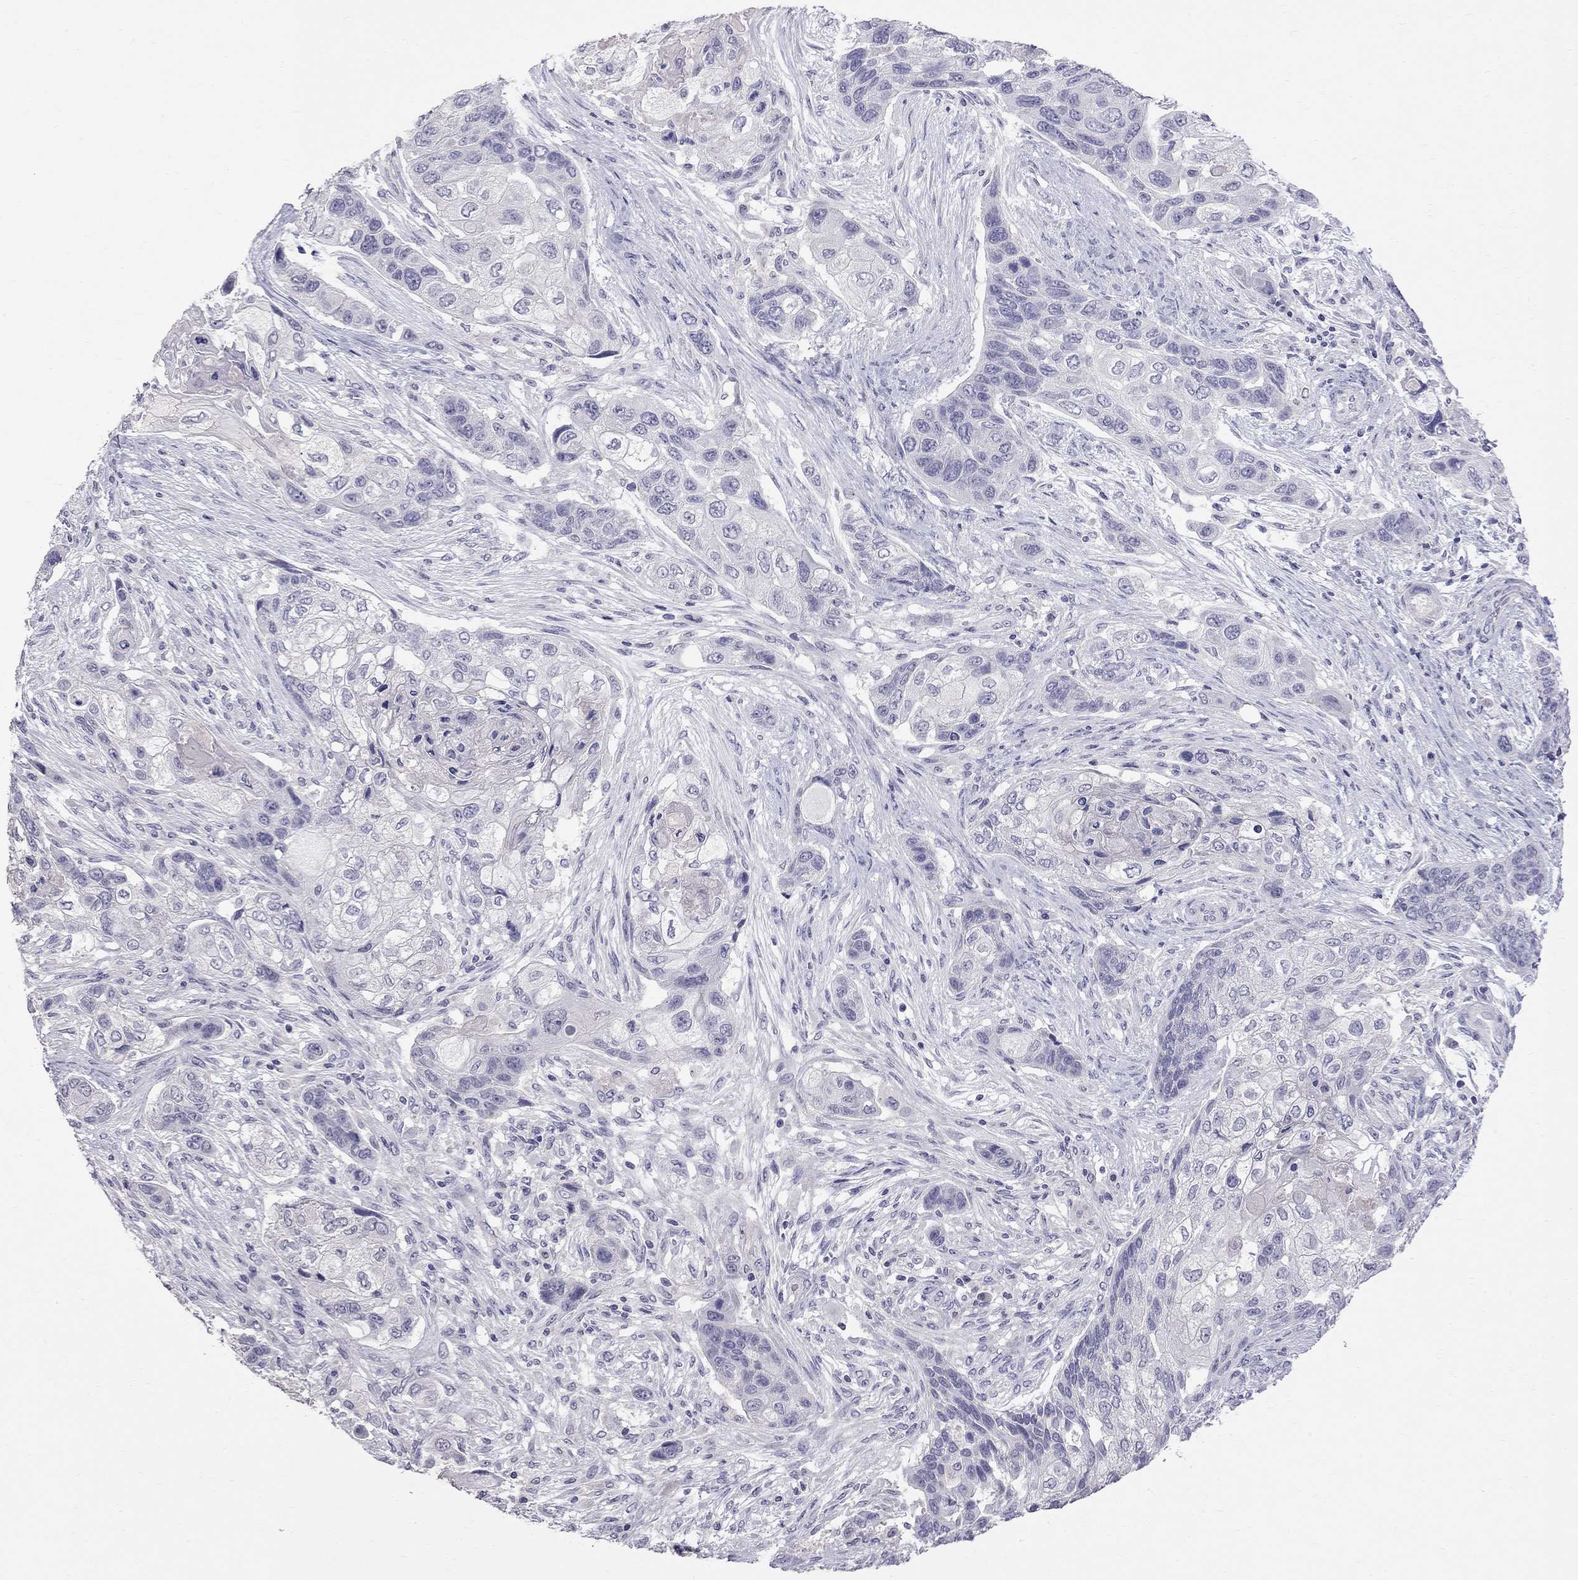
{"staining": {"intensity": "negative", "quantity": "none", "location": "none"}, "tissue": "lung cancer", "cell_type": "Tumor cells", "image_type": "cancer", "snomed": [{"axis": "morphology", "description": "Squamous cell carcinoma, NOS"}, {"axis": "topography", "description": "Lung"}], "caption": "Lung cancer (squamous cell carcinoma) was stained to show a protein in brown. There is no significant expression in tumor cells.", "gene": "CFAP91", "patient": {"sex": "male", "age": 69}}